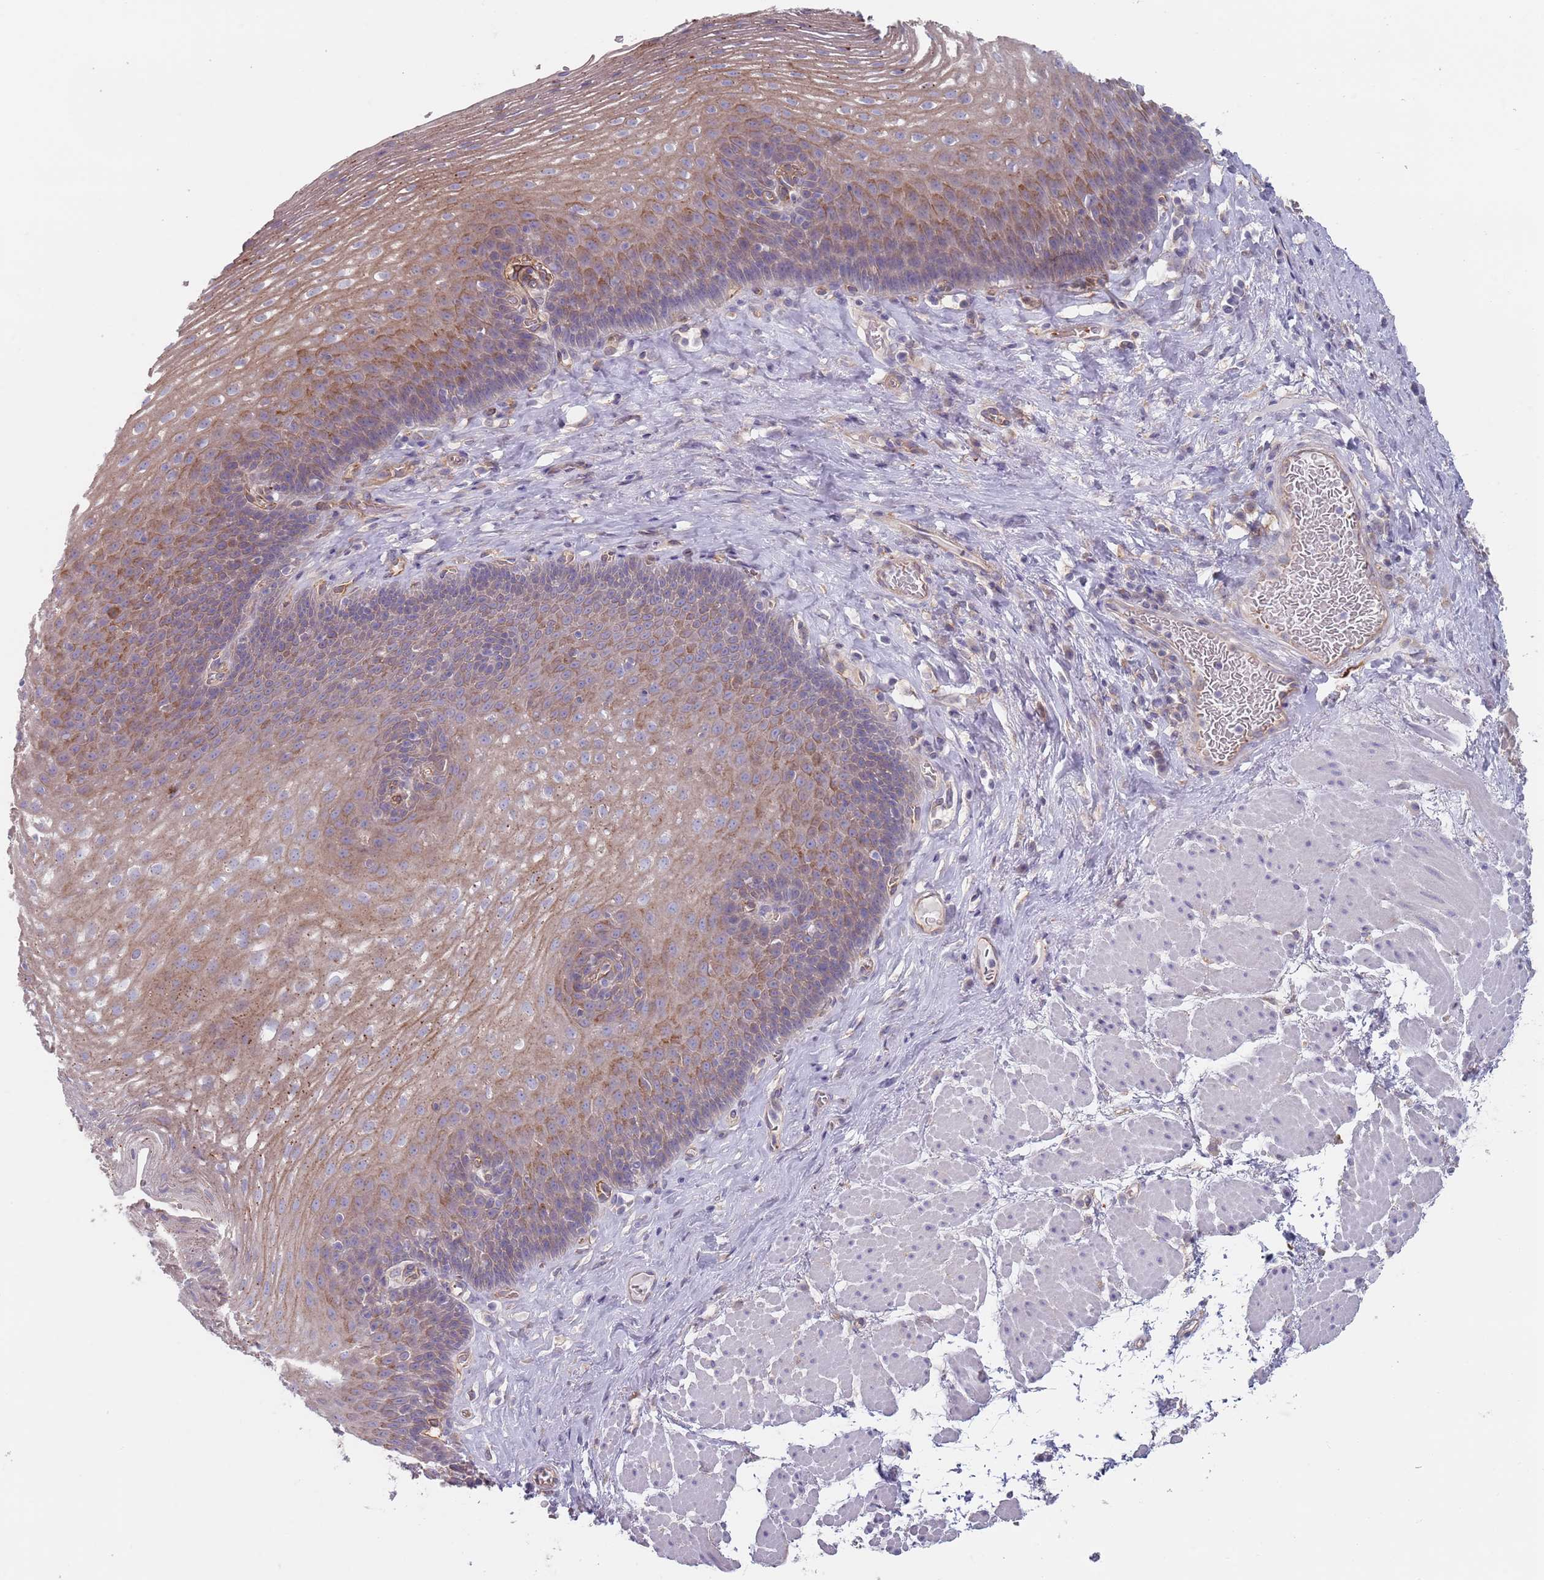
{"staining": {"intensity": "moderate", "quantity": ">75%", "location": "cytoplasmic/membranous"}, "tissue": "esophagus", "cell_type": "Squamous epithelial cells", "image_type": "normal", "snomed": [{"axis": "morphology", "description": "Normal tissue, NOS"}, {"axis": "topography", "description": "Esophagus"}], "caption": "This is an image of immunohistochemistry staining of normal esophagus, which shows moderate positivity in the cytoplasmic/membranous of squamous epithelial cells.", "gene": "APPL2", "patient": {"sex": "female", "age": 66}}